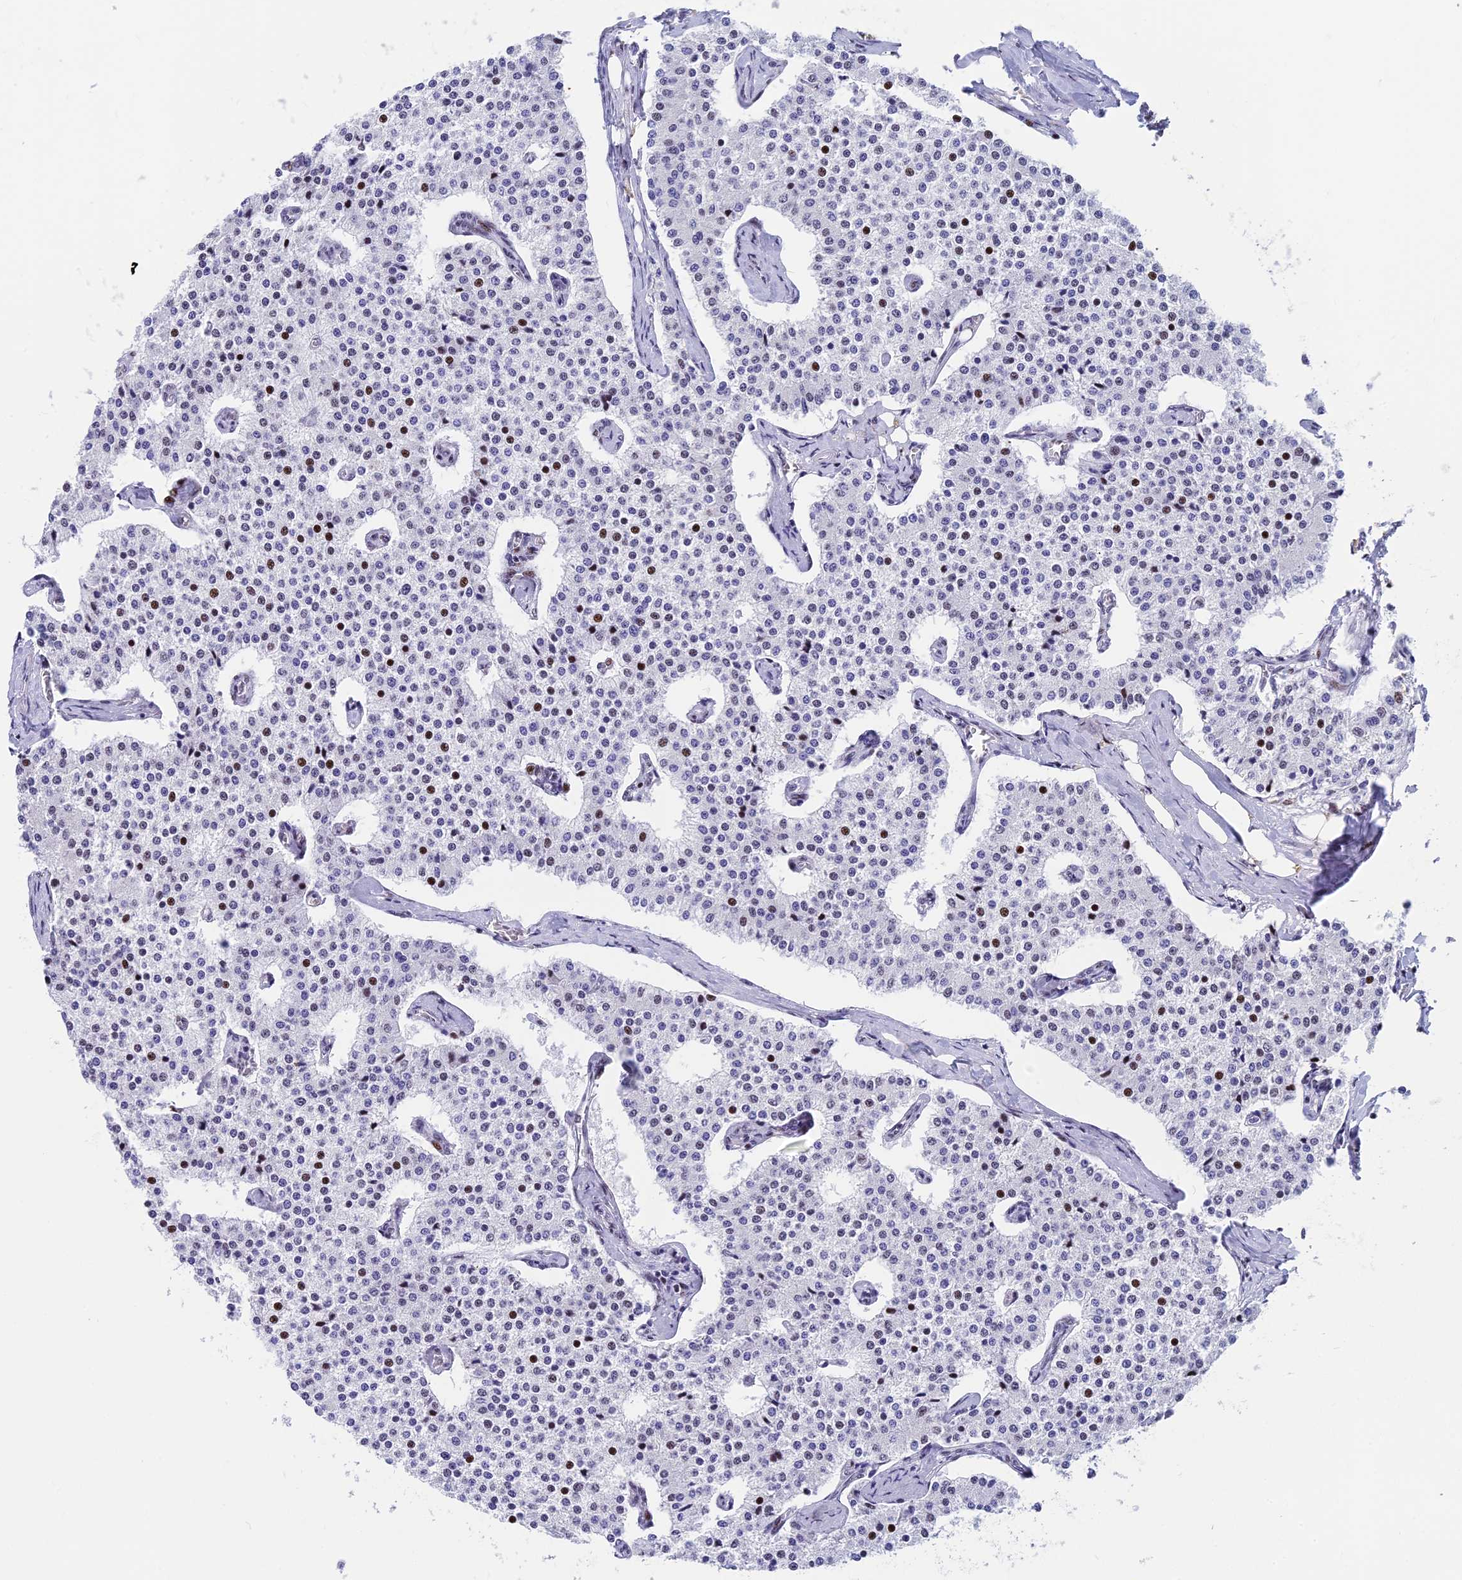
{"staining": {"intensity": "moderate", "quantity": "<25%", "location": "nuclear"}, "tissue": "carcinoid", "cell_type": "Tumor cells", "image_type": "cancer", "snomed": [{"axis": "morphology", "description": "Carcinoid, malignant, NOS"}, {"axis": "topography", "description": "Colon"}], "caption": "This image shows carcinoid (malignant) stained with immunohistochemistry (IHC) to label a protein in brown. The nuclear of tumor cells show moderate positivity for the protein. Nuclei are counter-stained blue.", "gene": "NSA2", "patient": {"sex": "female", "age": 52}}